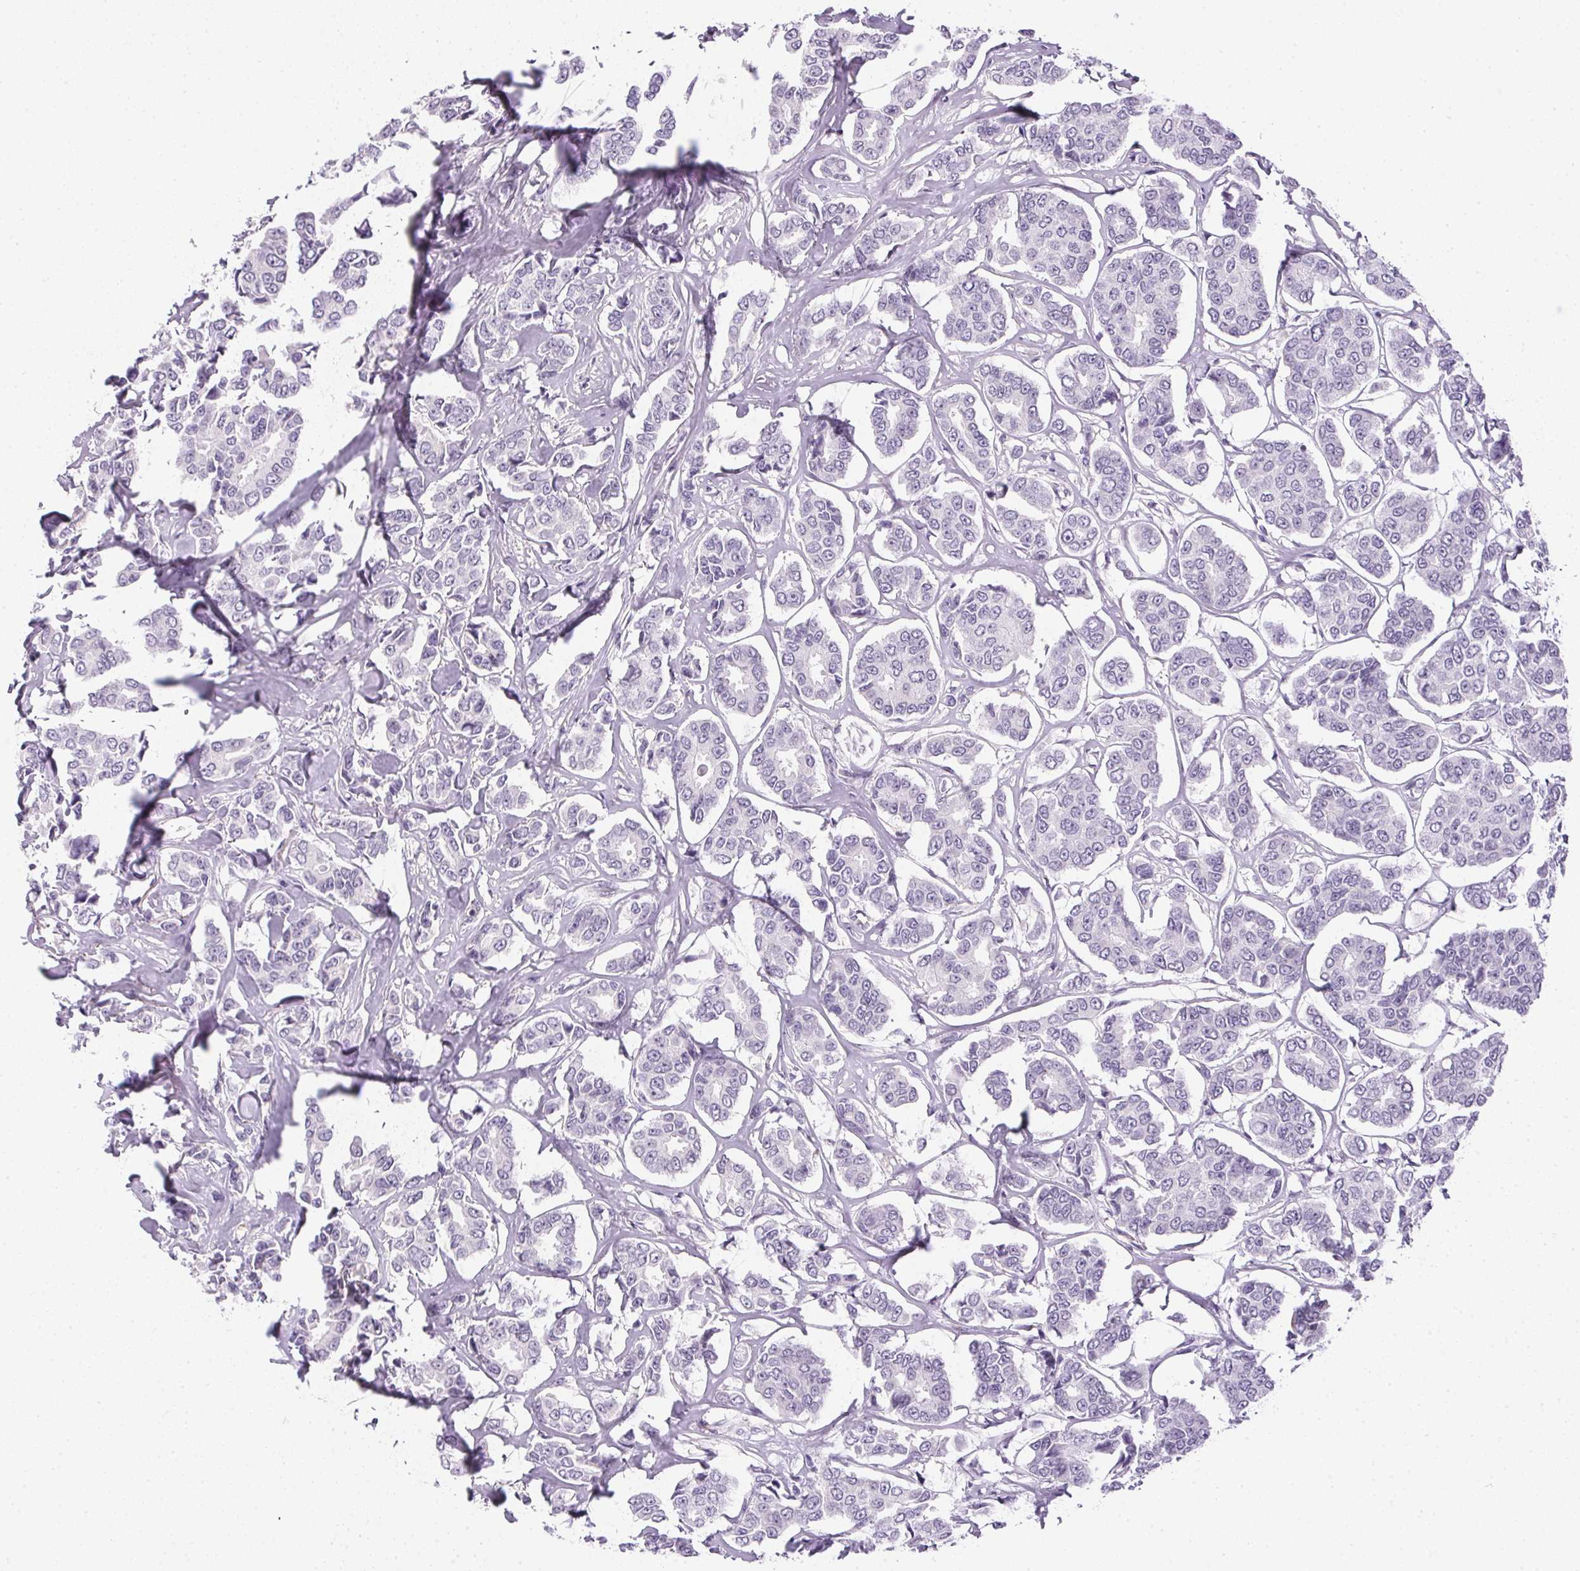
{"staining": {"intensity": "negative", "quantity": "none", "location": "none"}, "tissue": "breast cancer", "cell_type": "Tumor cells", "image_type": "cancer", "snomed": [{"axis": "morphology", "description": "Duct carcinoma"}, {"axis": "topography", "description": "Breast"}], "caption": "High magnification brightfield microscopy of breast infiltrating ductal carcinoma stained with DAB (brown) and counterstained with hematoxylin (blue): tumor cells show no significant expression.", "gene": "SMYD1", "patient": {"sex": "female", "age": 94}}